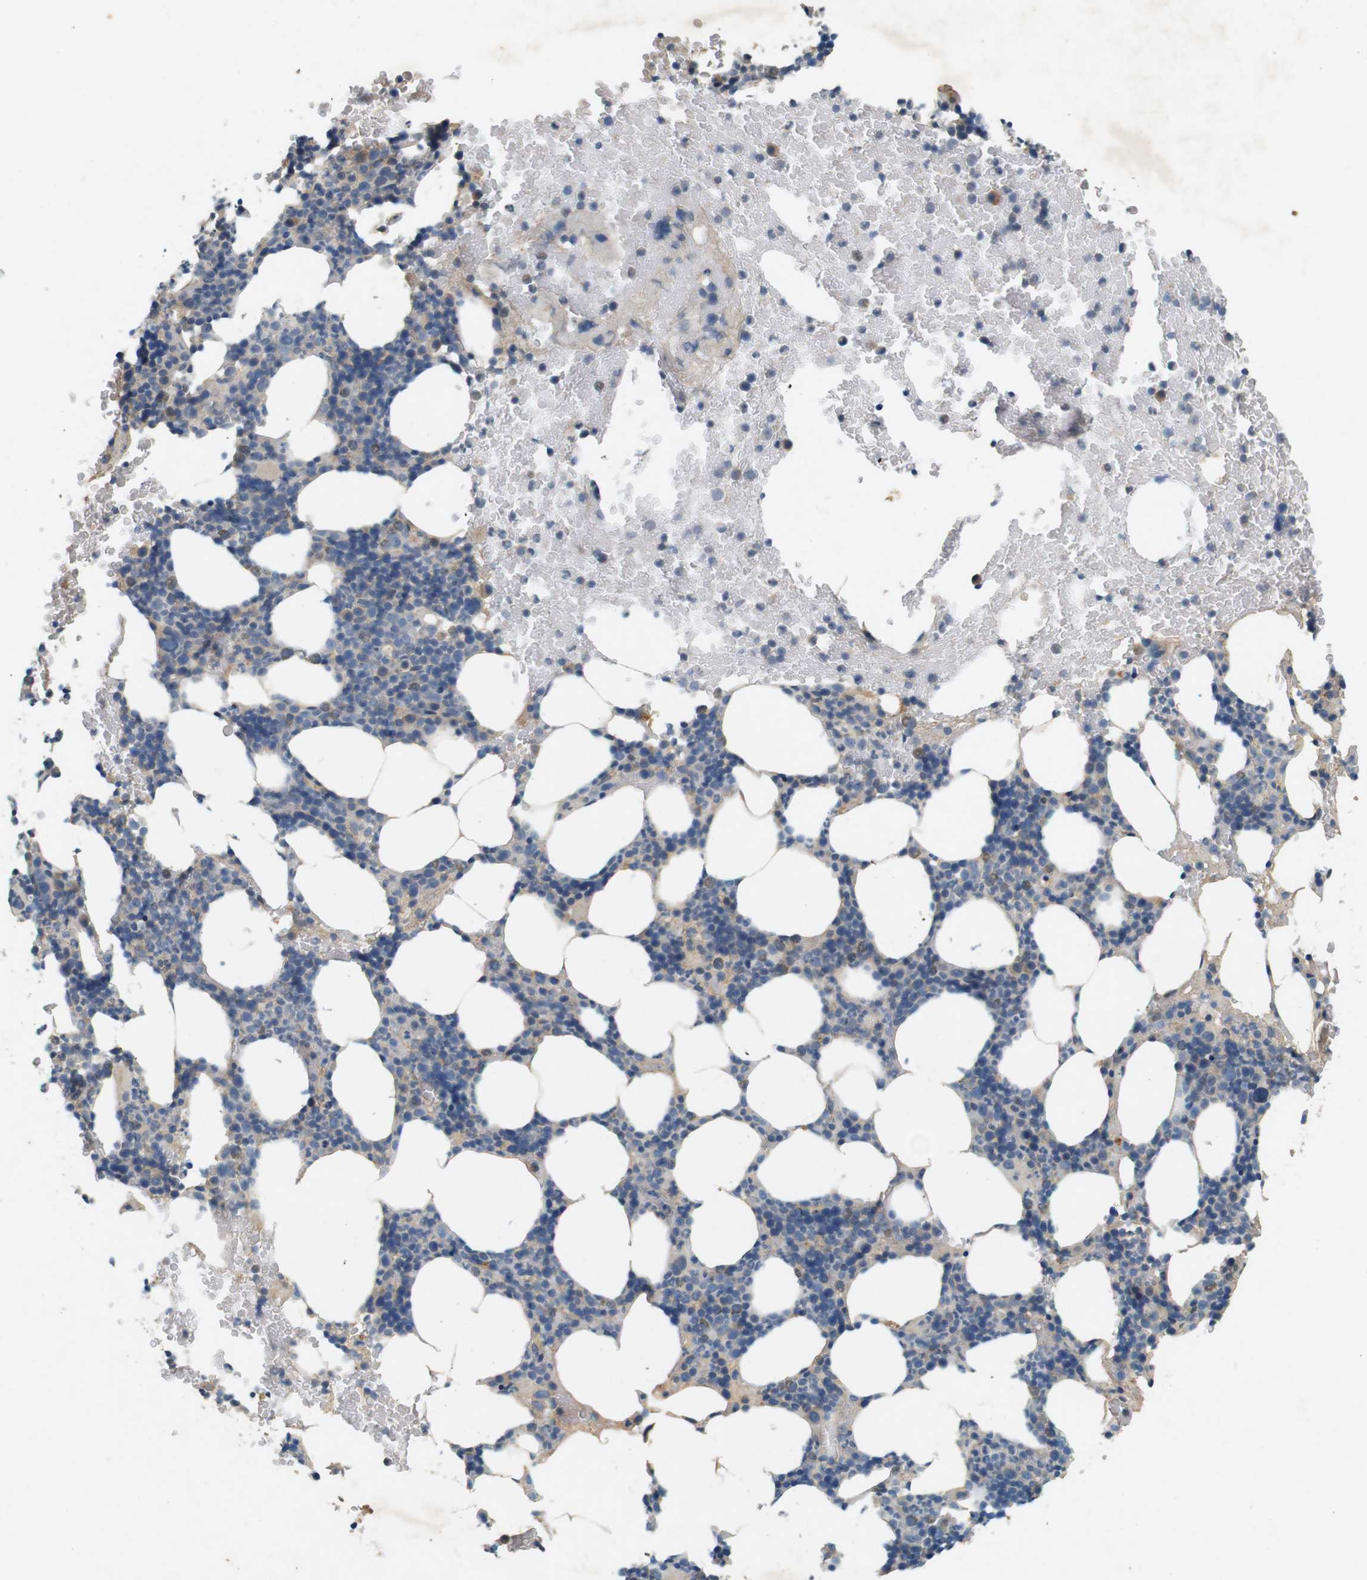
{"staining": {"intensity": "weak", "quantity": "<25%", "location": "cytoplasmic/membranous"}, "tissue": "bone marrow", "cell_type": "Hematopoietic cells", "image_type": "normal", "snomed": [{"axis": "morphology", "description": "Normal tissue, NOS"}, {"axis": "morphology", "description": "Inflammation, NOS"}, {"axis": "topography", "description": "Bone marrow"}], "caption": "Hematopoietic cells are negative for protein expression in benign human bone marrow. (DAB (3,3'-diaminobenzidine) immunohistochemistry with hematoxylin counter stain).", "gene": "PVR", "patient": {"sex": "female", "age": 70}}